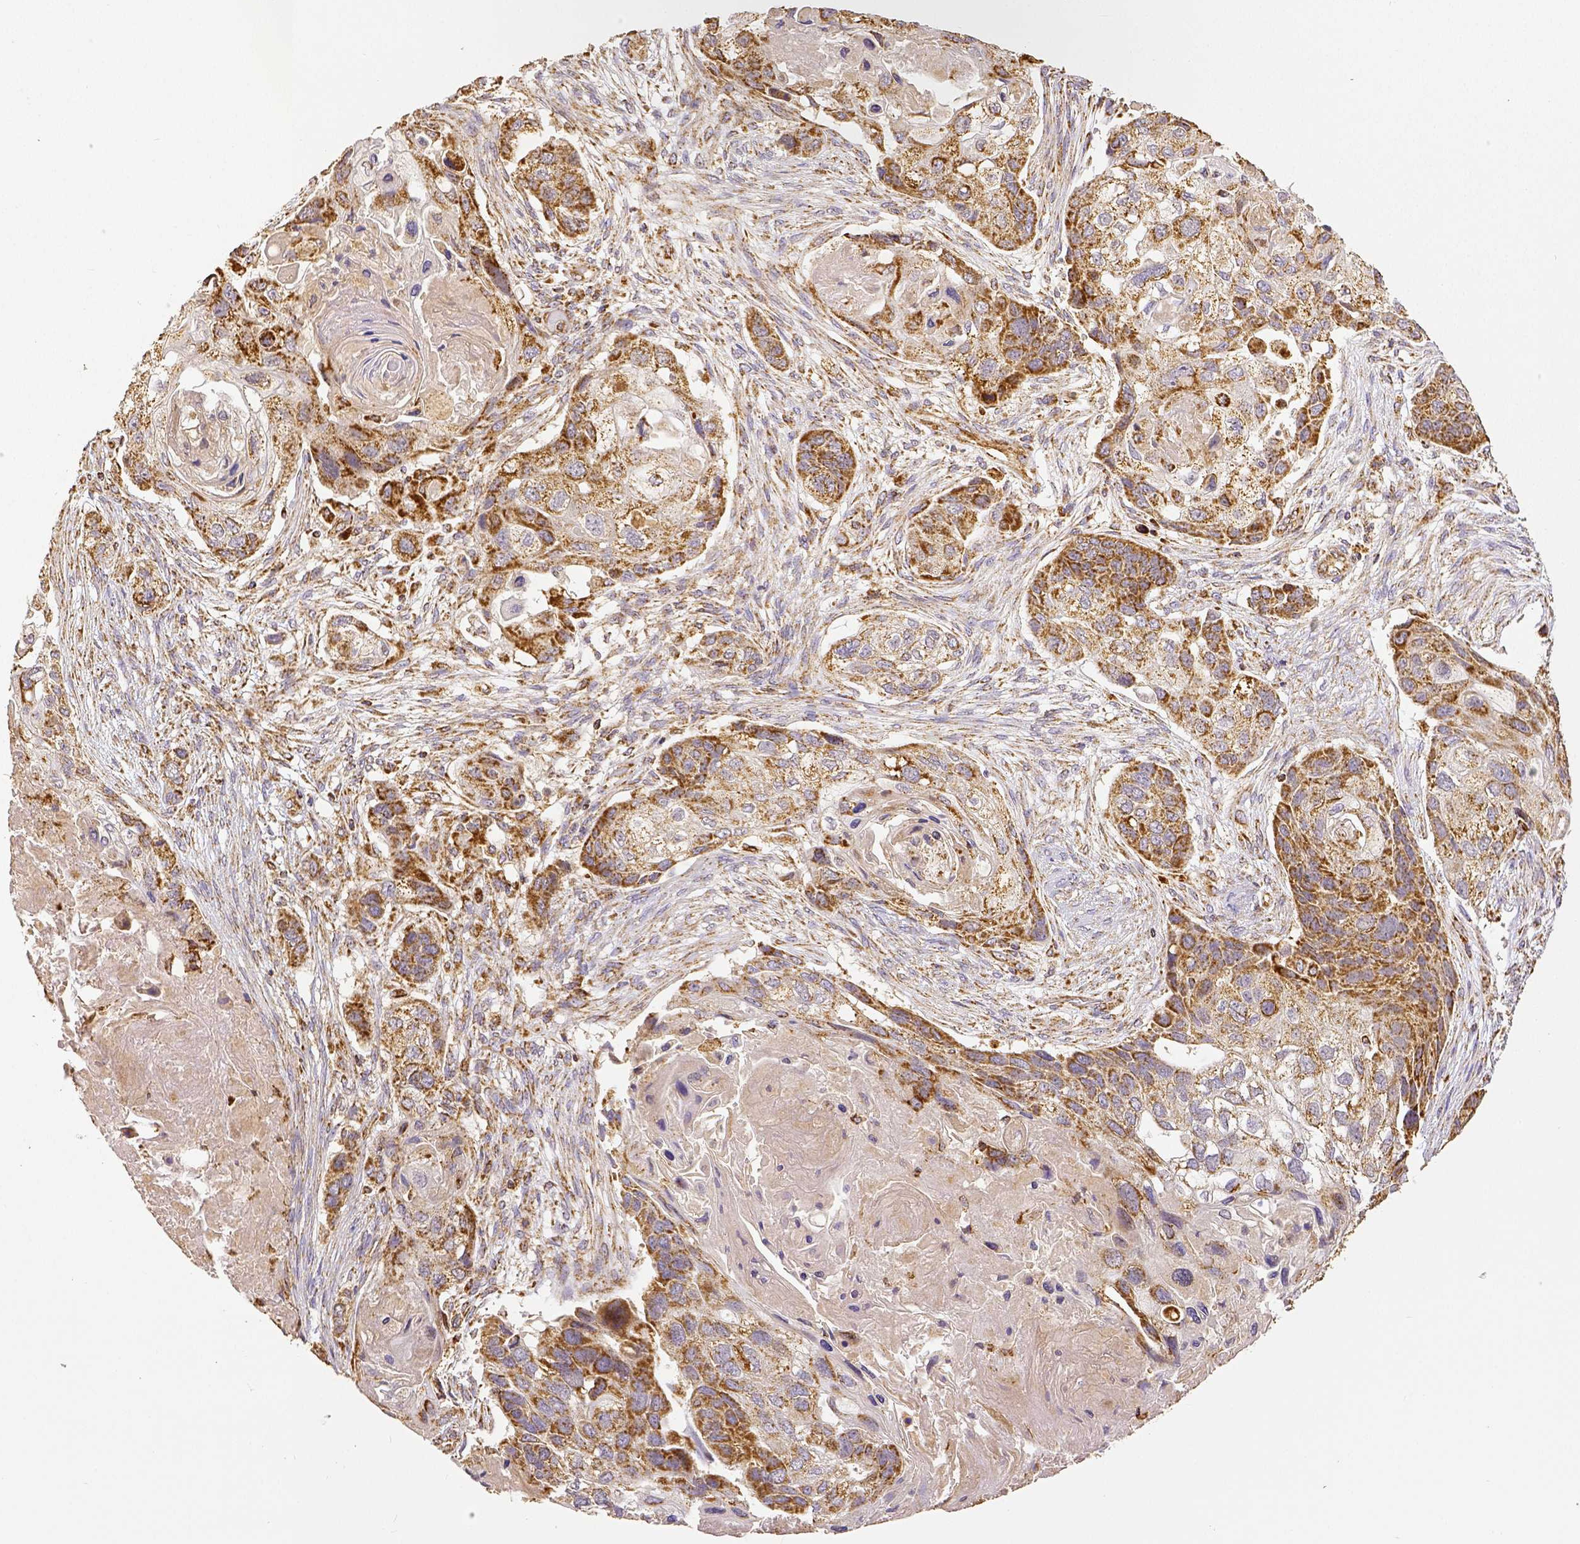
{"staining": {"intensity": "strong", "quantity": ">75%", "location": "cytoplasmic/membranous"}, "tissue": "lung cancer", "cell_type": "Tumor cells", "image_type": "cancer", "snomed": [{"axis": "morphology", "description": "Squamous cell carcinoma, NOS"}, {"axis": "topography", "description": "Lung"}], "caption": "Squamous cell carcinoma (lung) was stained to show a protein in brown. There is high levels of strong cytoplasmic/membranous staining in about >75% of tumor cells.", "gene": "SDHB", "patient": {"sex": "male", "age": 69}}